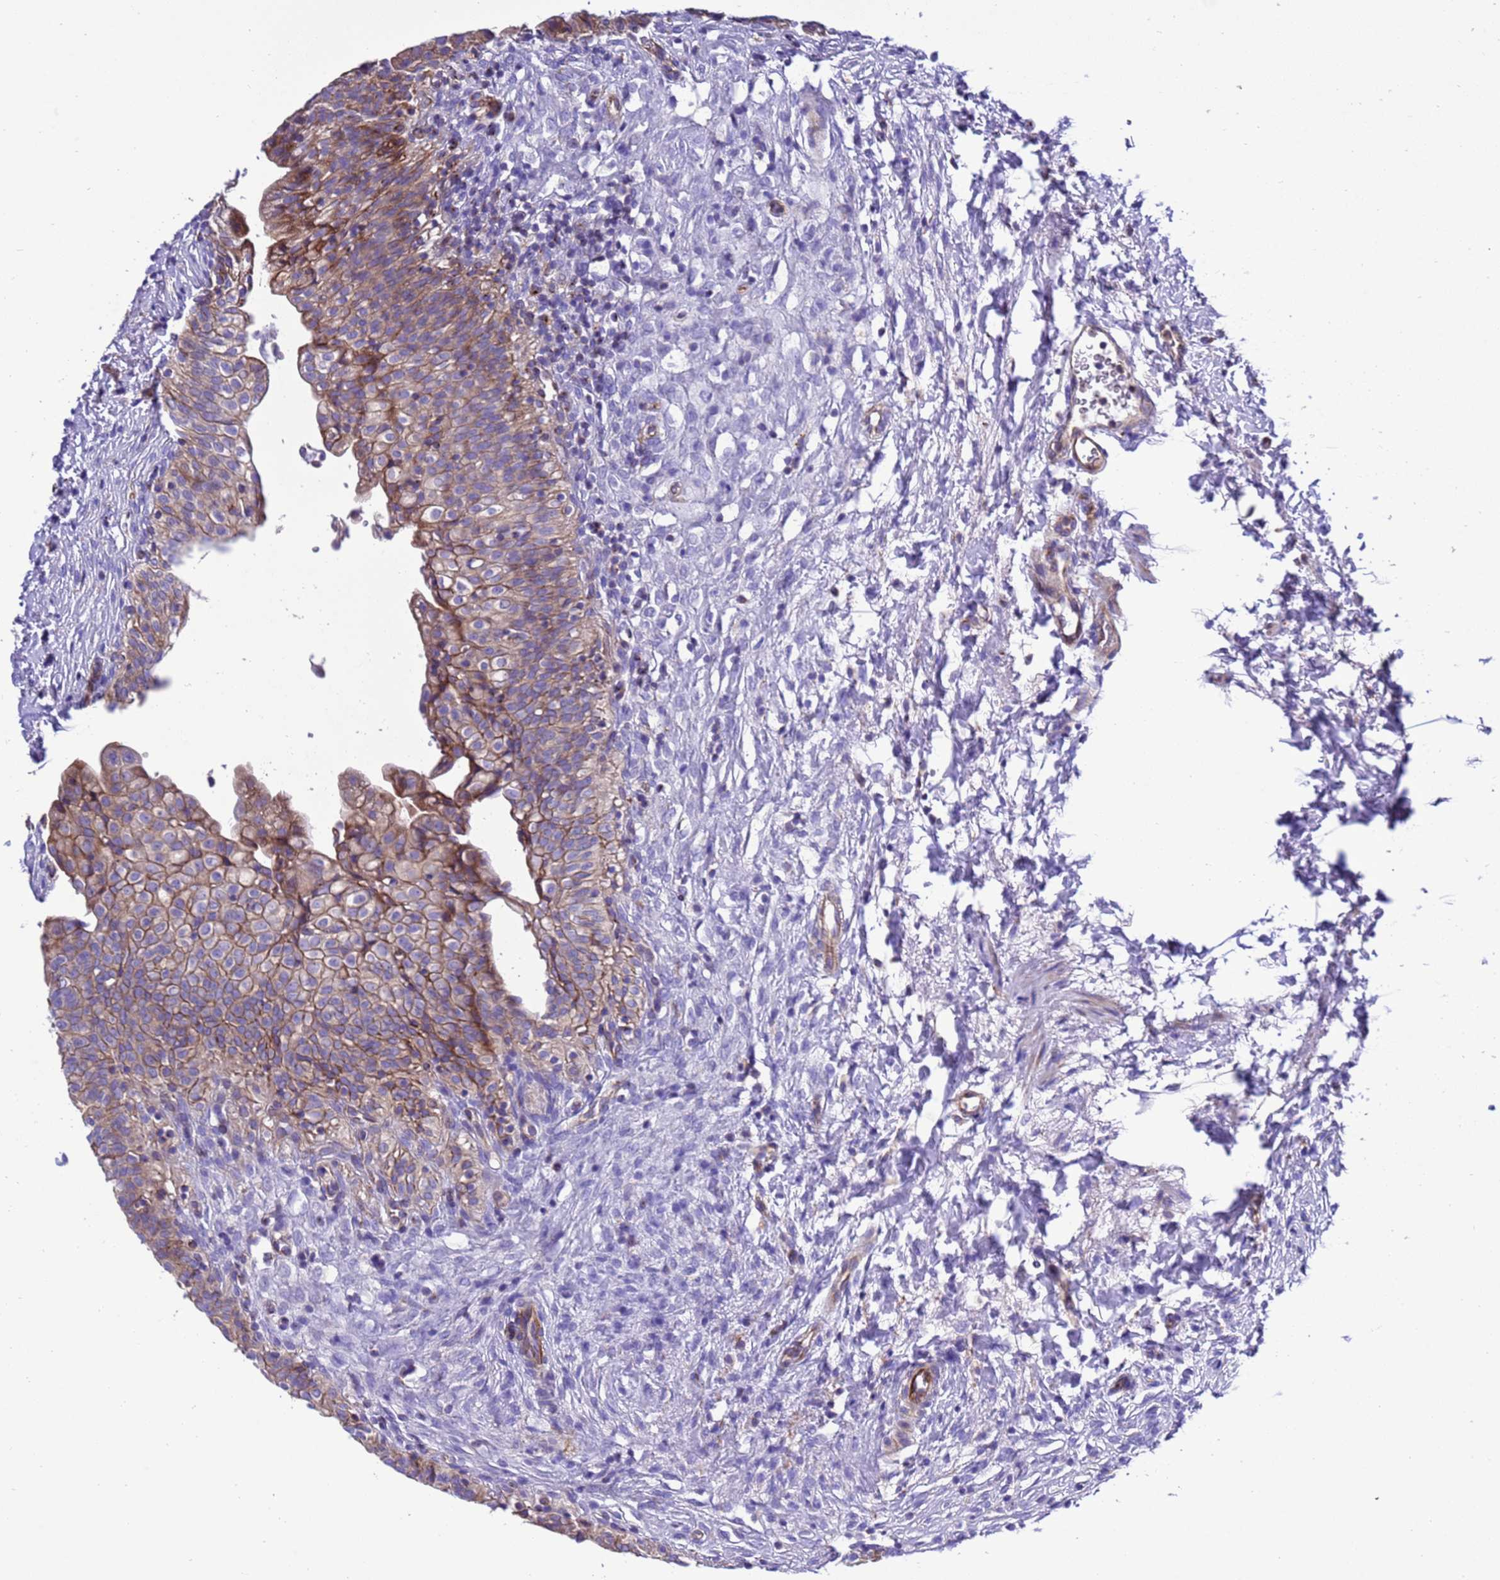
{"staining": {"intensity": "moderate", "quantity": "25%-75%", "location": "cytoplasmic/membranous"}, "tissue": "urinary bladder", "cell_type": "Urothelial cells", "image_type": "normal", "snomed": [{"axis": "morphology", "description": "Normal tissue, NOS"}, {"axis": "topography", "description": "Urinary bladder"}], "caption": "The immunohistochemical stain shows moderate cytoplasmic/membranous positivity in urothelial cells of unremarkable urinary bladder. (DAB = brown stain, brightfield microscopy at high magnification).", "gene": "KICS2", "patient": {"sex": "male", "age": 55}}